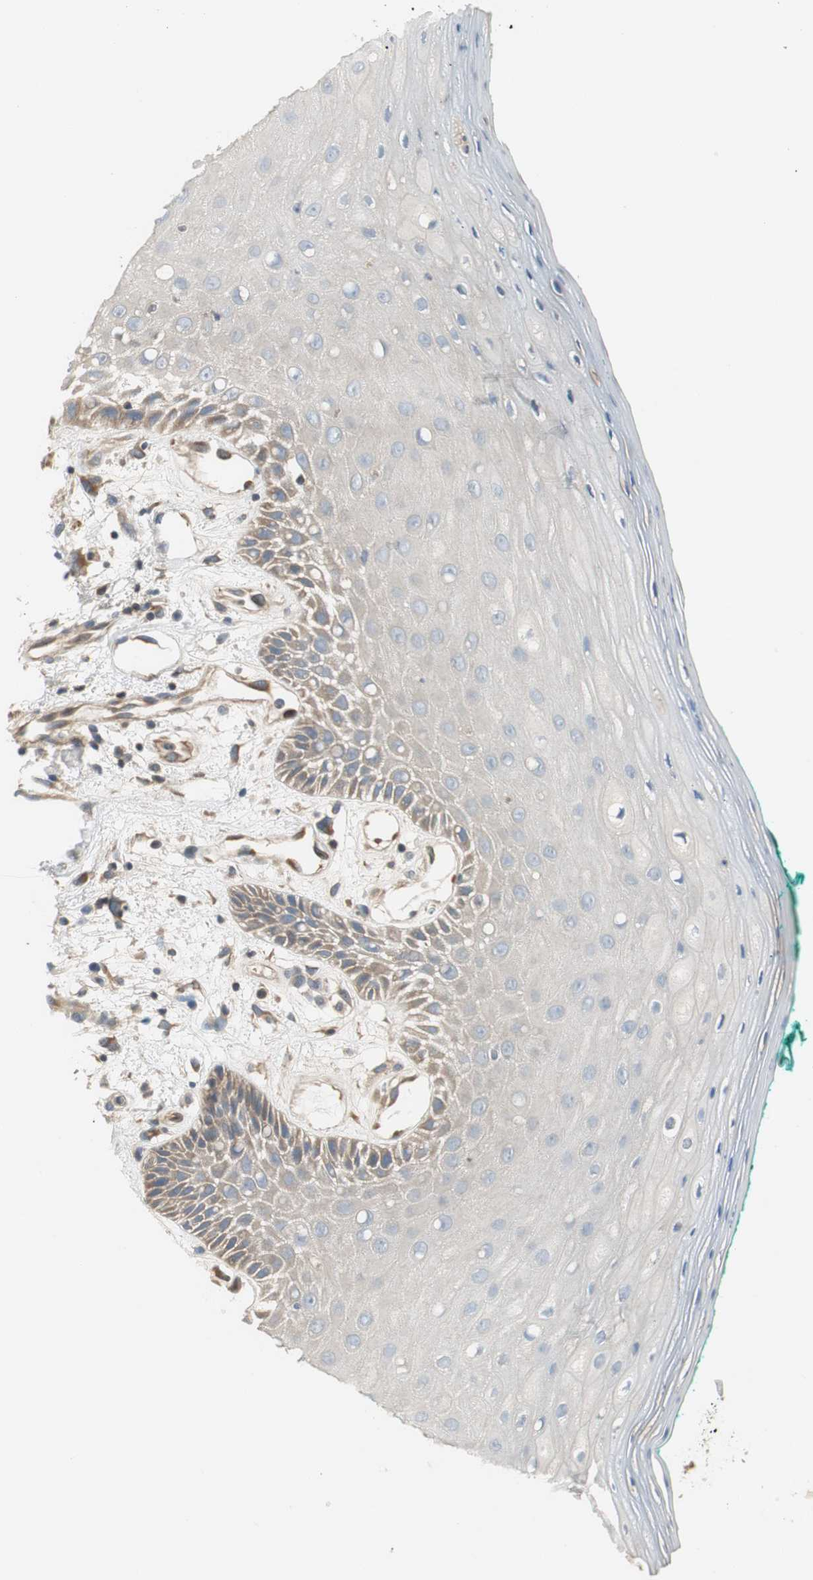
{"staining": {"intensity": "weak", "quantity": "25%-75%", "location": "cytoplasmic/membranous"}, "tissue": "oral mucosa", "cell_type": "Squamous epithelial cells", "image_type": "normal", "snomed": [{"axis": "morphology", "description": "Normal tissue, NOS"}, {"axis": "morphology", "description": "Squamous cell carcinoma, NOS"}, {"axis": "topography", "description": "Skeletal muscle"}, {"axis": "topography", "description": "Oral tissue"}, {"axis": "topography", "description": "Head-Neck"}], "caption": "Immunohistochemistry staining of unremarkable oral mucosa, which reveals low levels of weak cytoplasmic/membranous expression in about 25%-75% of squamous epithelial cells indicating weak cytoplasmic/membranous protein staining. The staining was performed using DAB (brown) for protein detection and nuclei were counterstained in hematoxylin (blue).", "gene": "PRKAA1", "patient": {"sex": "female", "age": 84}}